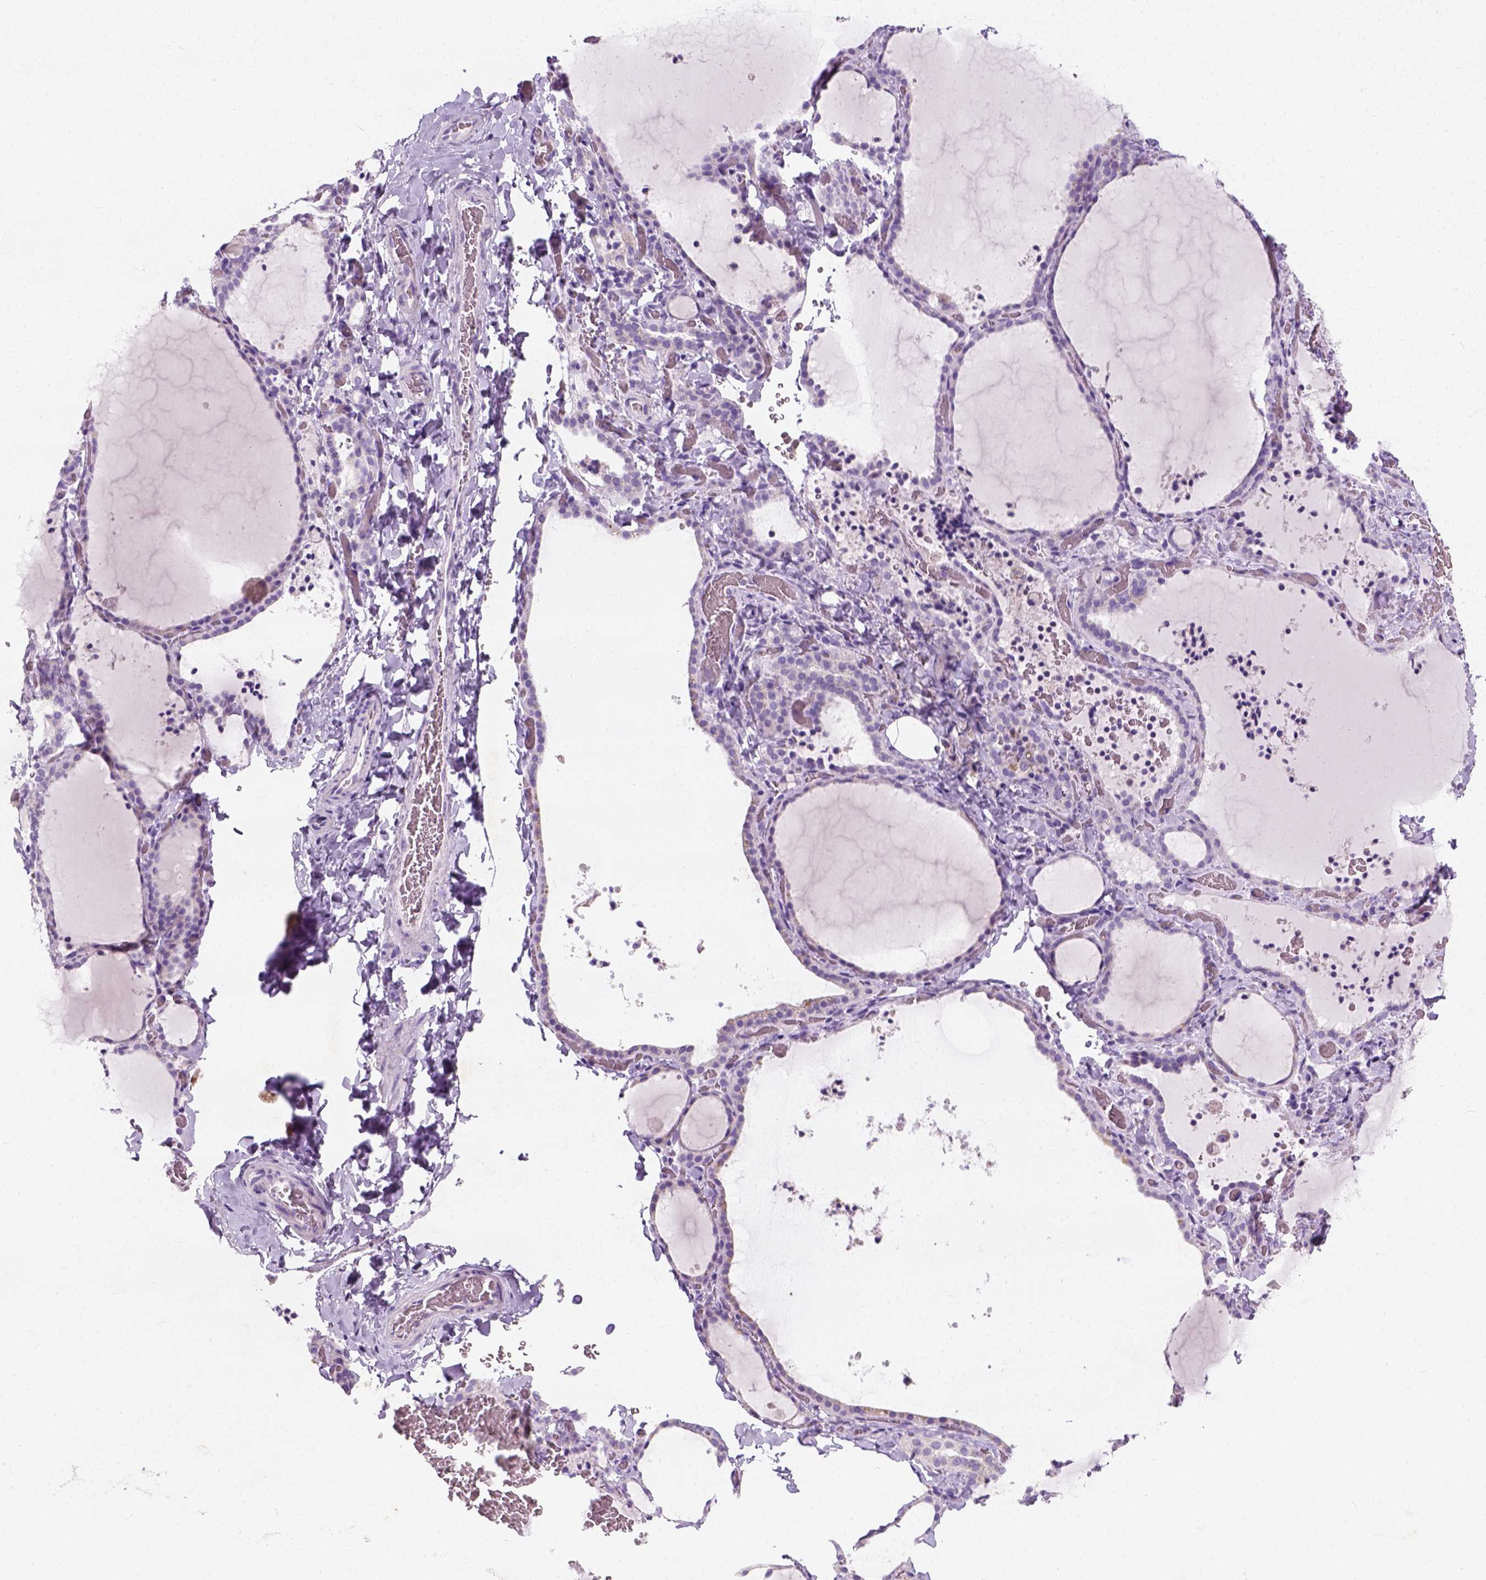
{"staining": {"intensity": "negative", "quantity": "none", "location": "none"}, "tissue": "thyroid gland", "cell_type": "Glandular cells", "image_type": "normal", "snomed": [{"axis": "morphology", "description": "Normal tissue, NOS"}, {"axis": "topography", "description": "Thyroid gland"}], "caption": "Human thyroid gland stained for a protein using IHC exhibits no expression in glandular cells.", "gene": "CHODL", "patient": {"sex": "female", "age": 22}}